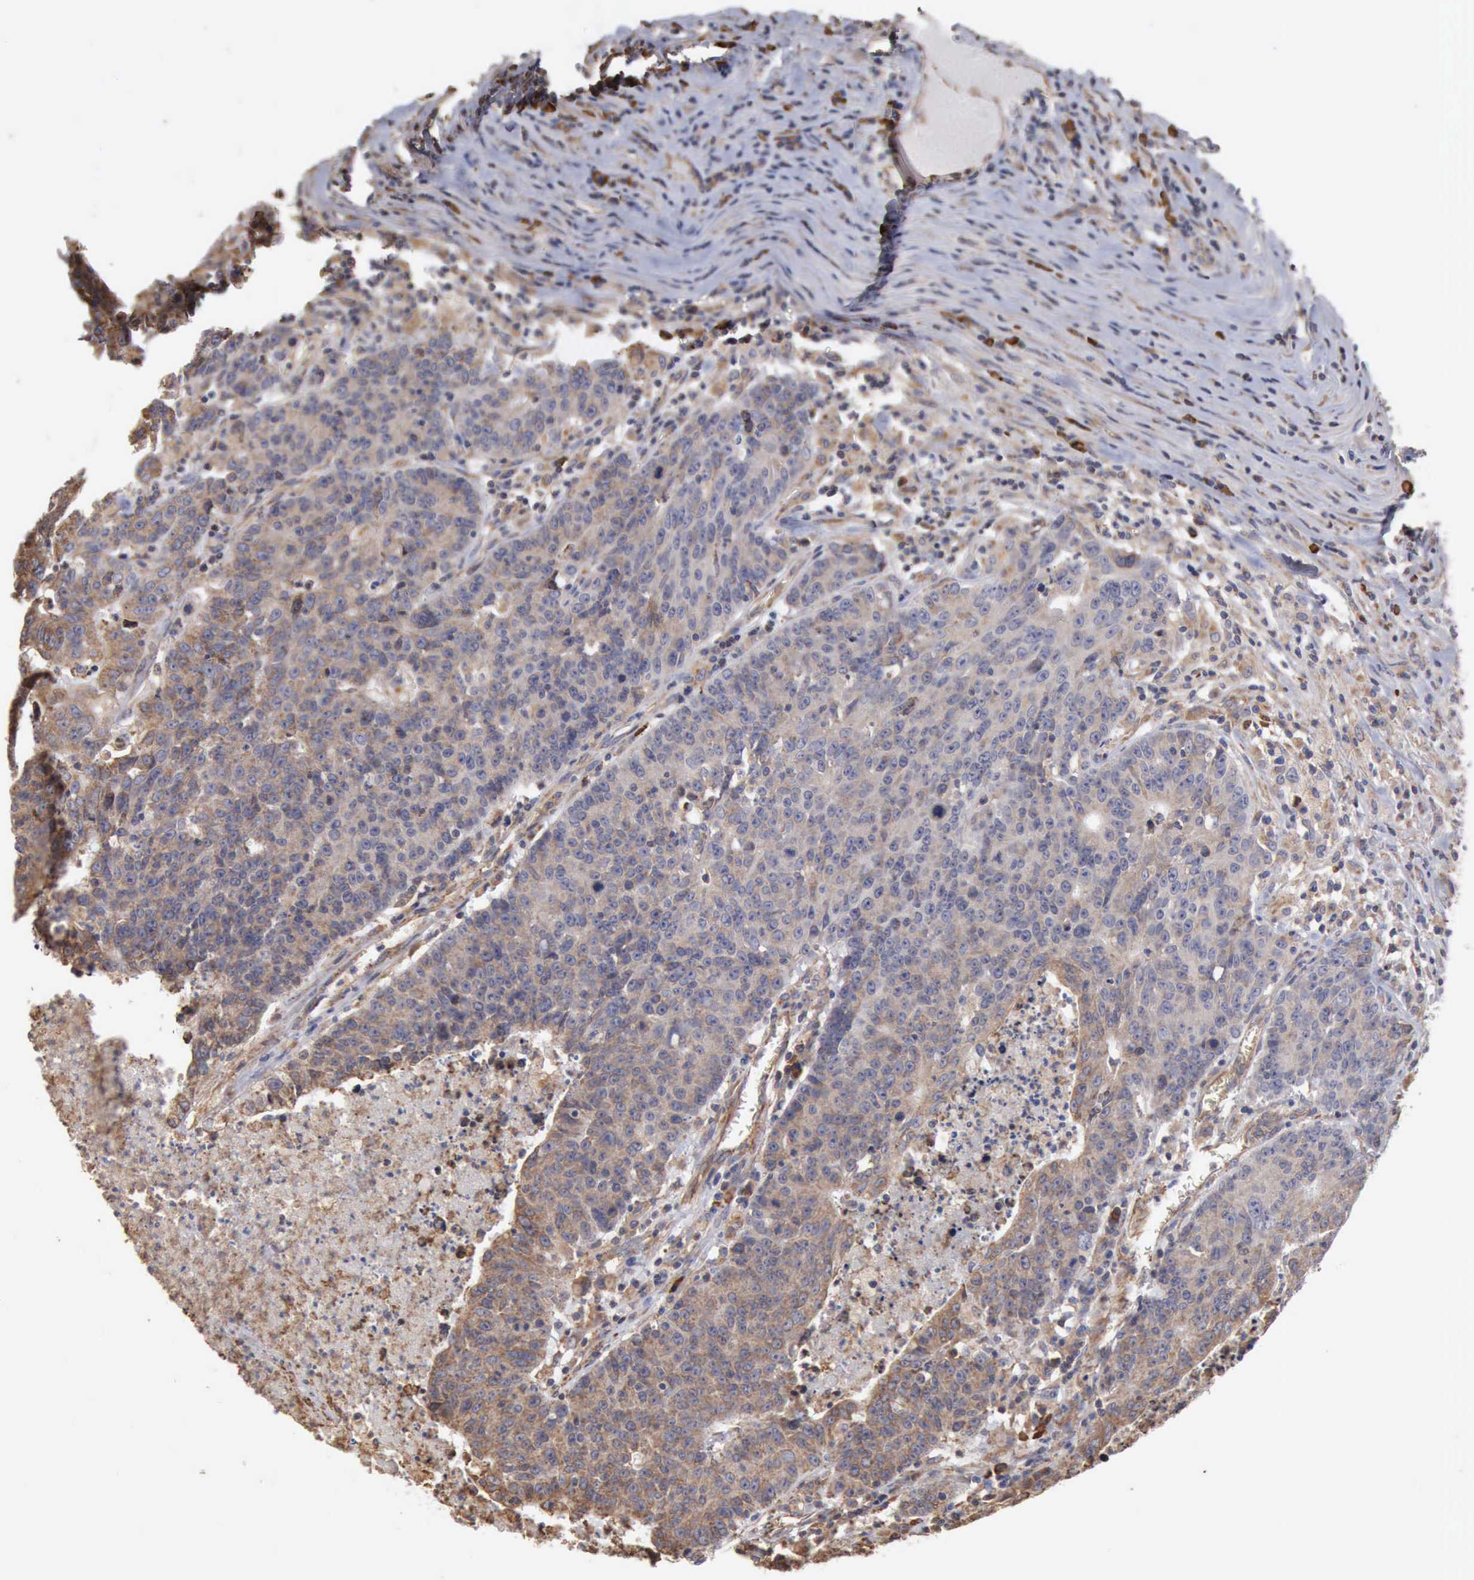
{"staining": {"intensity": "weak", "quantity": "25%-75%", "location": "cytoplasmic/membranous"}, "tissue": "colorectal cancer", "cell_type": "Tumor cells", "image_type": "cancer", "snomed": [{"axis": "morphology", "description": "Adenocarcinoma, NOS"}, {"axis": "topography", "description": "Colon"}], "caption": "This image demonstrates immunohistochemistry staining of human colorectal cancer, with low weak cytoplasmic/membranous staining in about 25%-75% of tumor cells.", "gene": "GPR101", "patient": {"sex": "female", "age": 53}}